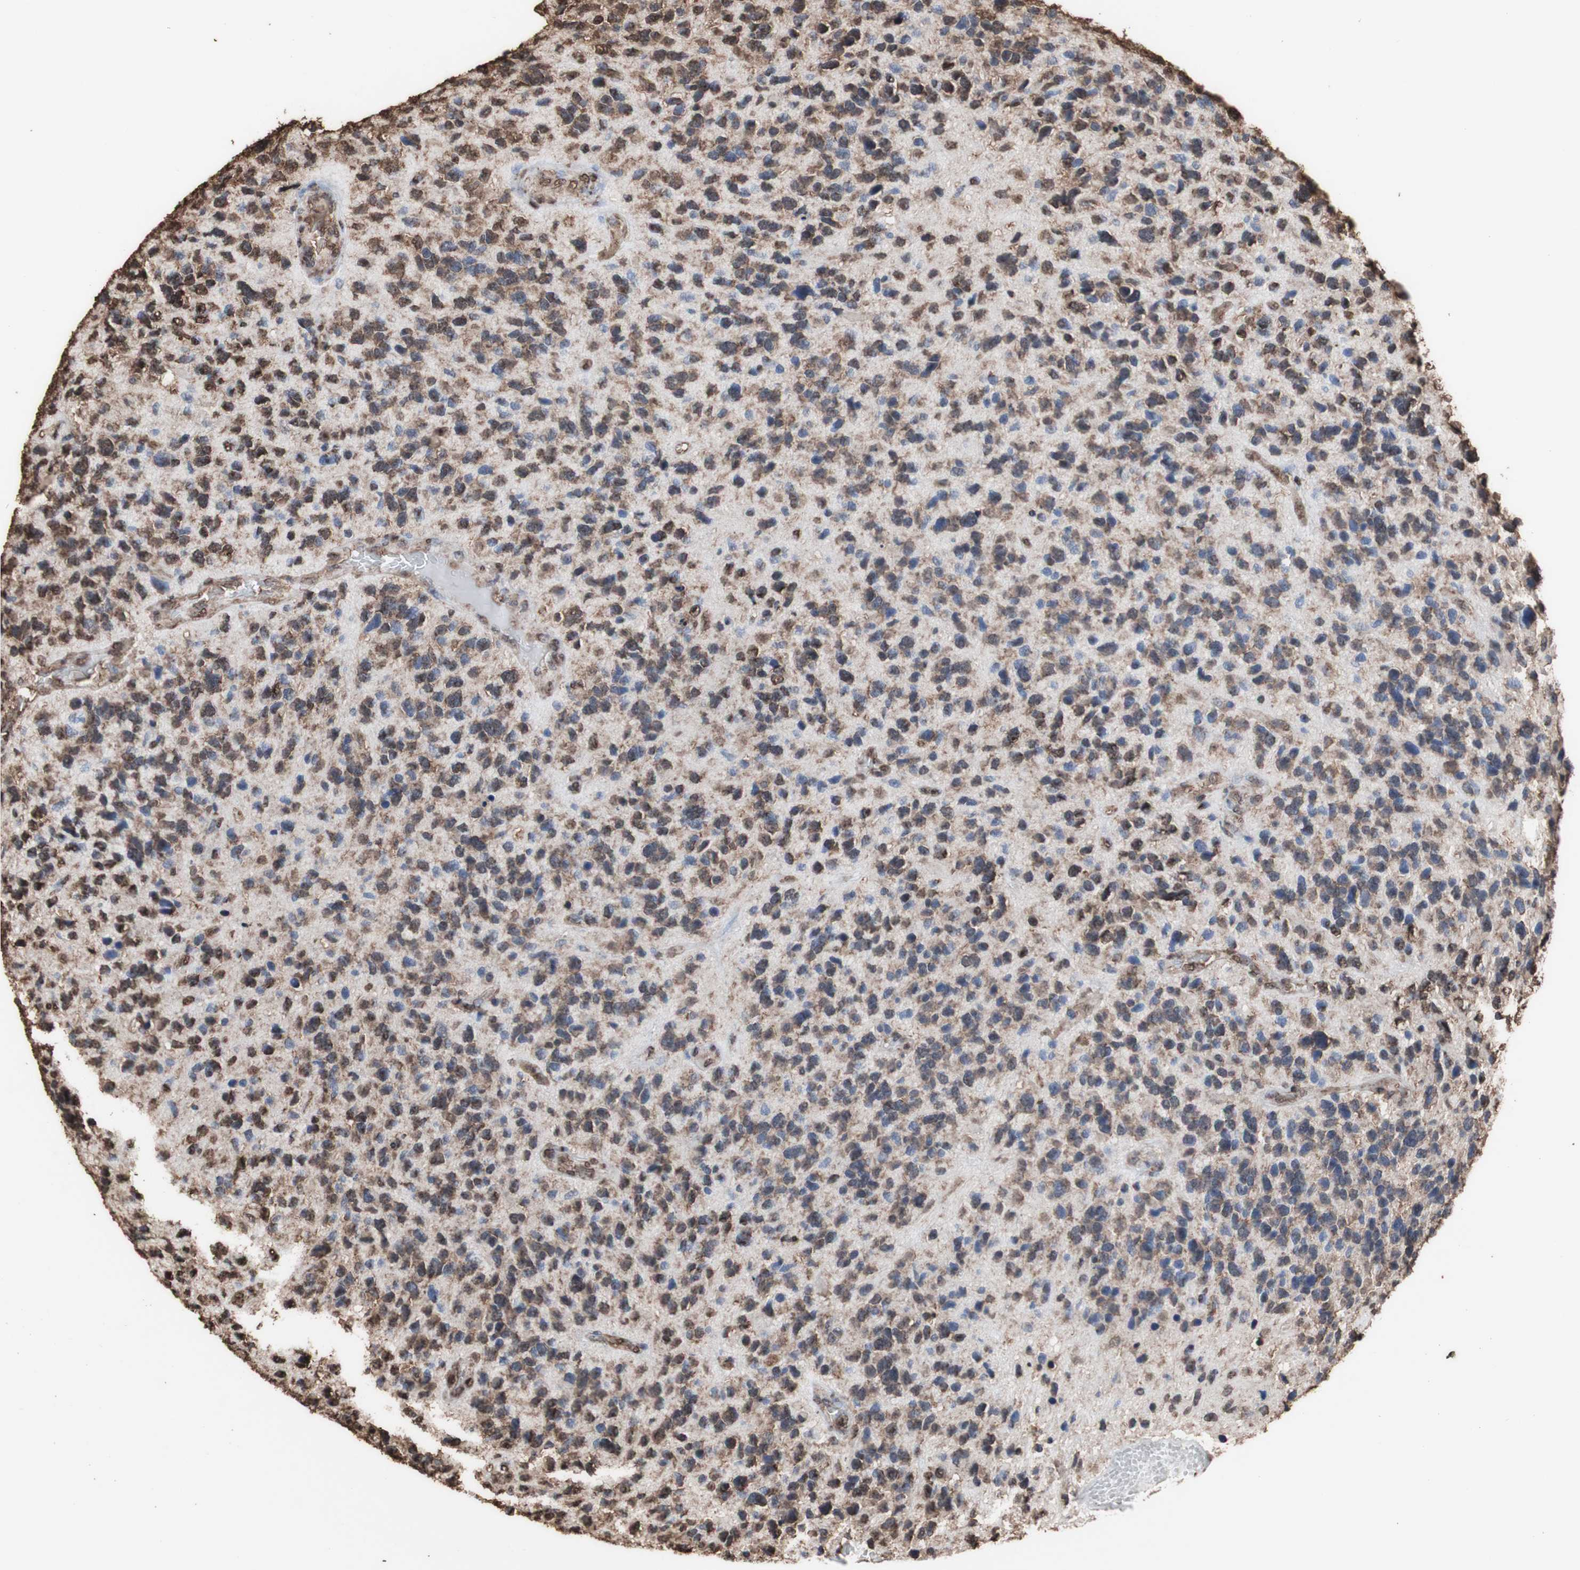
{"staining": {"intensity": "moderate", "quantity": "25%-75%", "location": "cytoplasmic/membranous,nuclear"}, "tissue": "glioma", "cell_type": "Tumor cells", "image_type": "cancer", "snomed": [{"axis": "morphology", "description": "Glioma, malignant, High grade"}, {"axis": "topography", "description": "Brain"}], "caption": "Tumor cells reveal medium levels of moderate cytoplasmic/membranous and nuclear expression in approximately 25%-75% of cells in human glioma.", "gene": "PIDD1", "patient": {"sex": "female", "age": 58}}